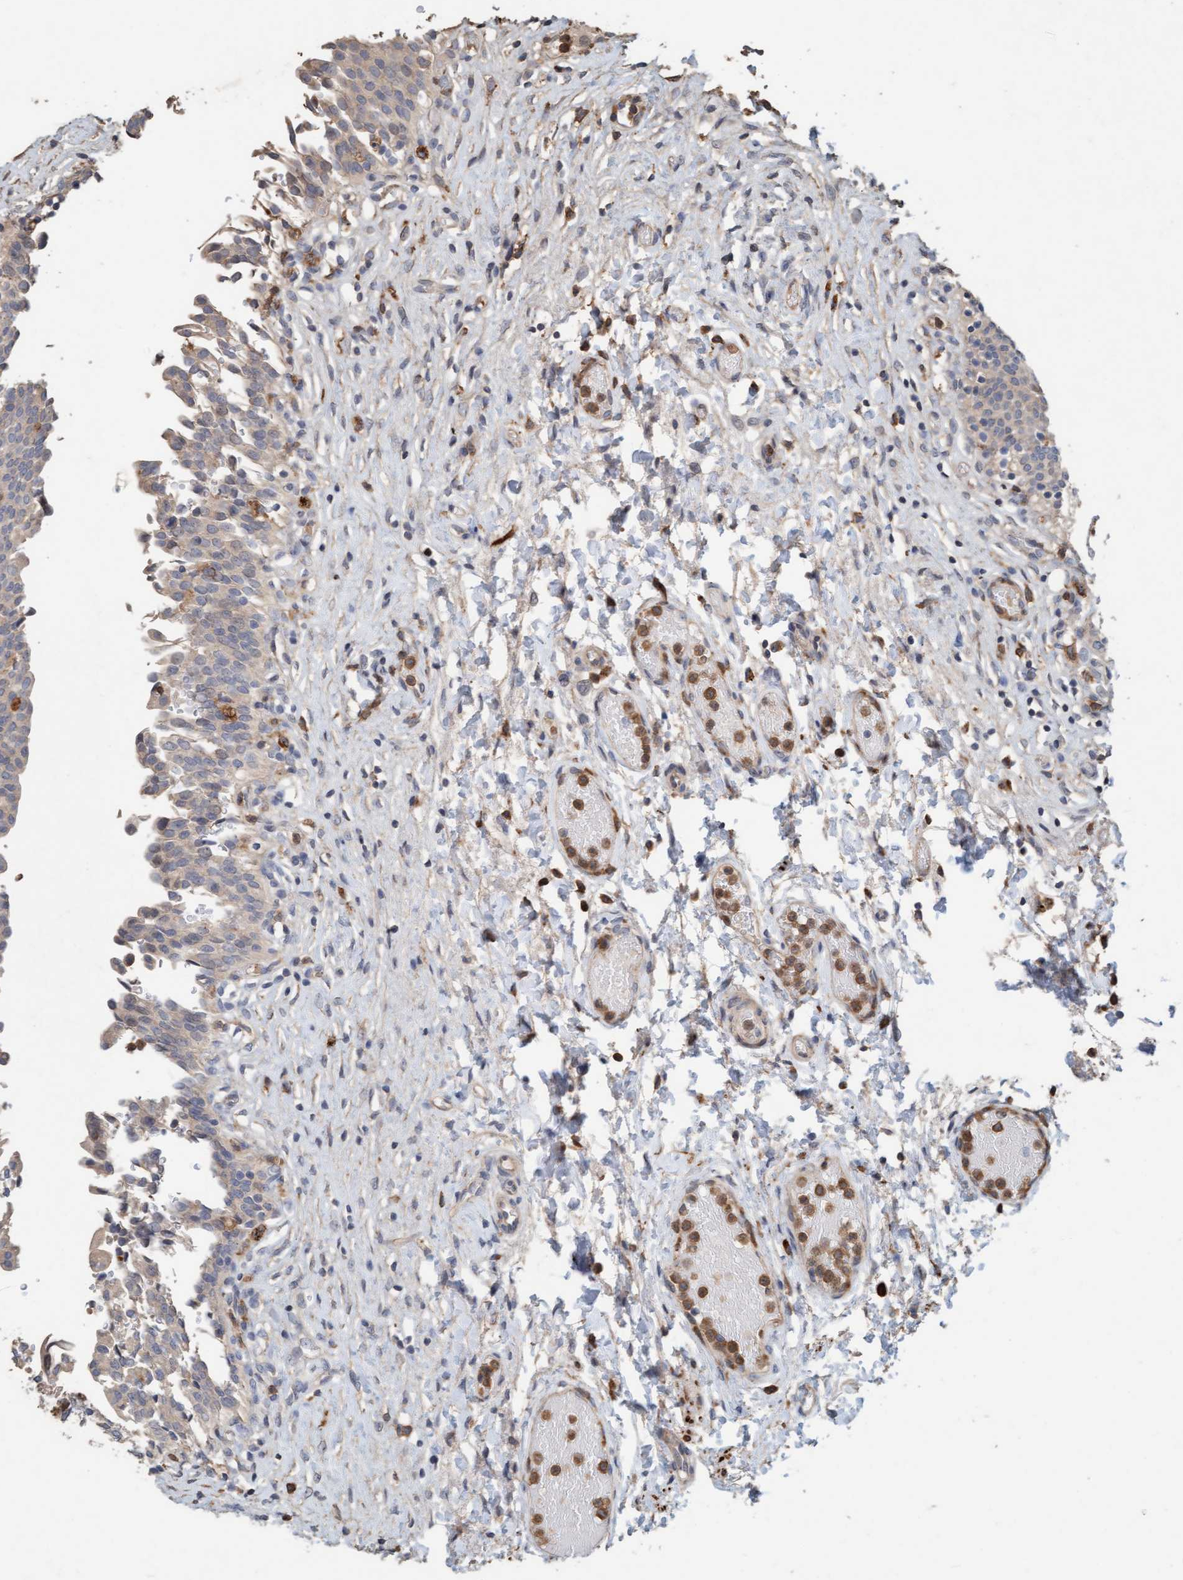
{"staining": {"intensity": "weak", "quantity": "25%-75%", "location": "cytoplasmic/membranous"}, "tissue": "urinary bladder", "cell_type": "Urothelial cells", "image_type": "normal", "snomed": [{"axis": "morphology", "description": "Urothelial carcinoma, High grade"}, {"axis": "topography", "description": "Urinary bladder"}], "caption": "IHC photomicrograph of unremarkable urinary bladder stained for a protein (brown), which shows low levels of weak cytoplasmic/membranous expression in approximately 25%-75% of urothelial cells.", "gene": "LONRF1", "patient": {"sex": "male", "age": 46}}